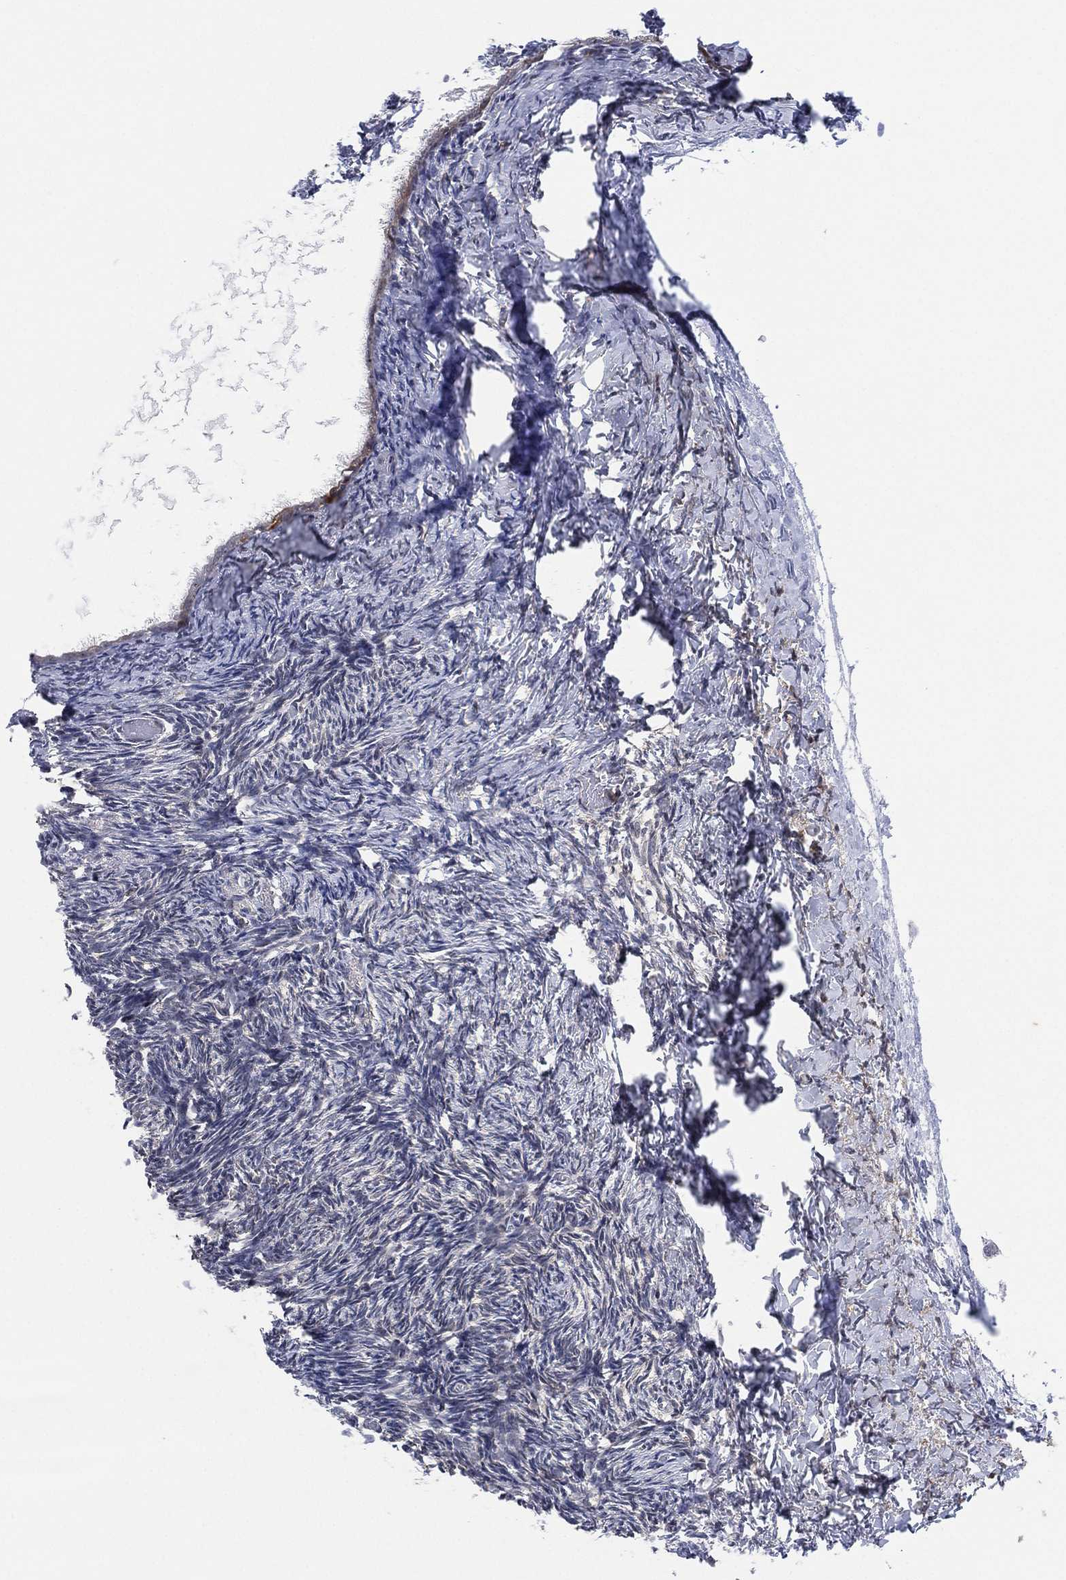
{"staining": {"intensity": "negative", "quantity": "none", "location": "none"}, "tissue": "ovary", "cell_type": "Ovarian stroma cells", "image_type": "normal", "snomed": [{"axis": "morphology", "description": "Normal tissue, NOS"}, {"axis": "topography", "description": "Ovary"}], "caption": "IHC of unremarkable ovary displays no staining in ovarian stroma cells.", "gene": "TMCO1", "patient": {"sex": "female", "age": 39}}